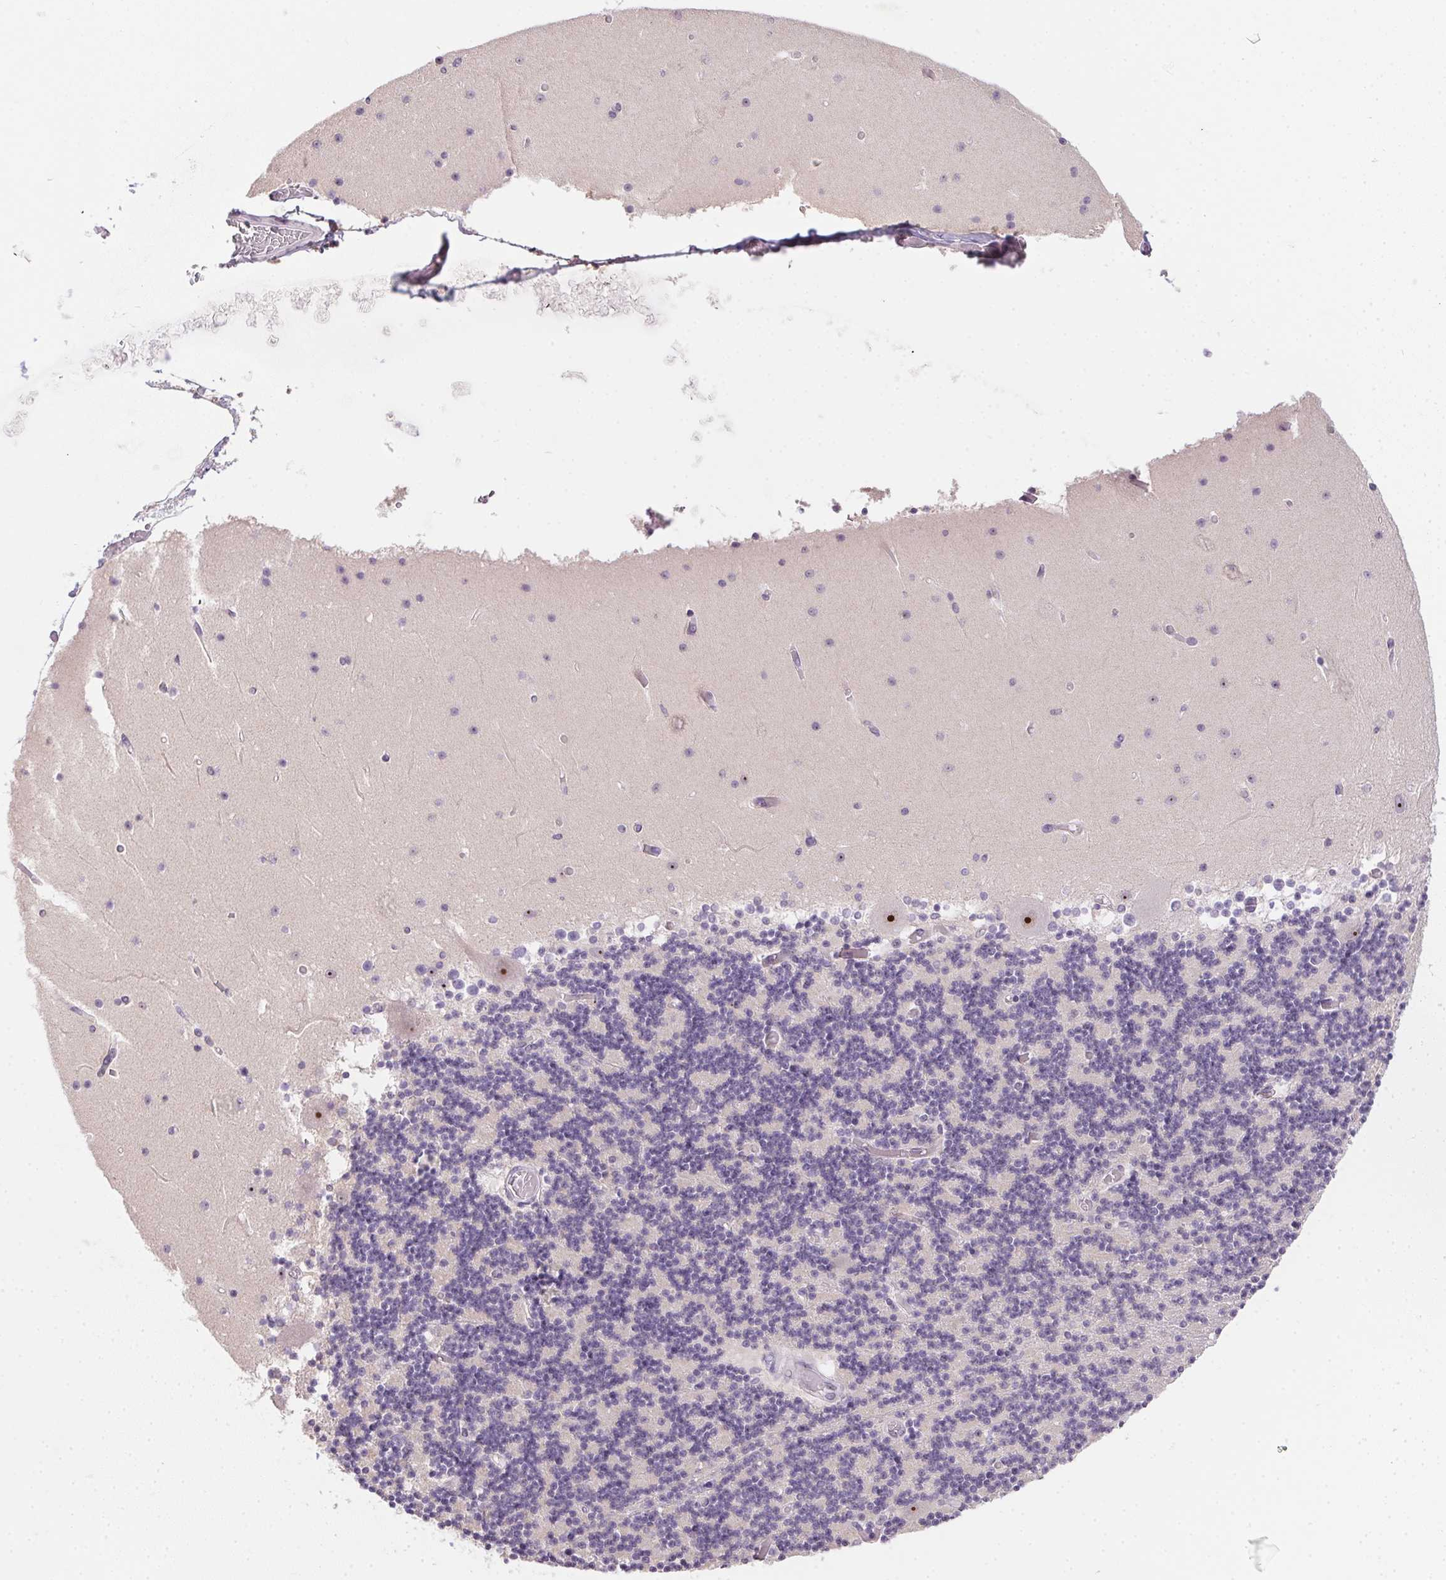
{"staining": {"intensity": "negative", "quantity": "none", "location": "none"}, "tissue": "cerebellum", "cell_type": "Cells in granular layer", "image_type": "normal", "snomed": [{"axis": "morphology", "description": "Normal tissue, NOS"}, {"axis": "topography", "description": "Cerebellum"}], "caption": "High magnification brightfield microscopy of normal cerebellum stained with DAB (3,3'-diaminobenzidine) (brown) and counterstained with hematoxylin (blue): cells in granular layer show no significant expression.", "gene": "BATF2", "patient": {"sex": "female", "age": 28}}